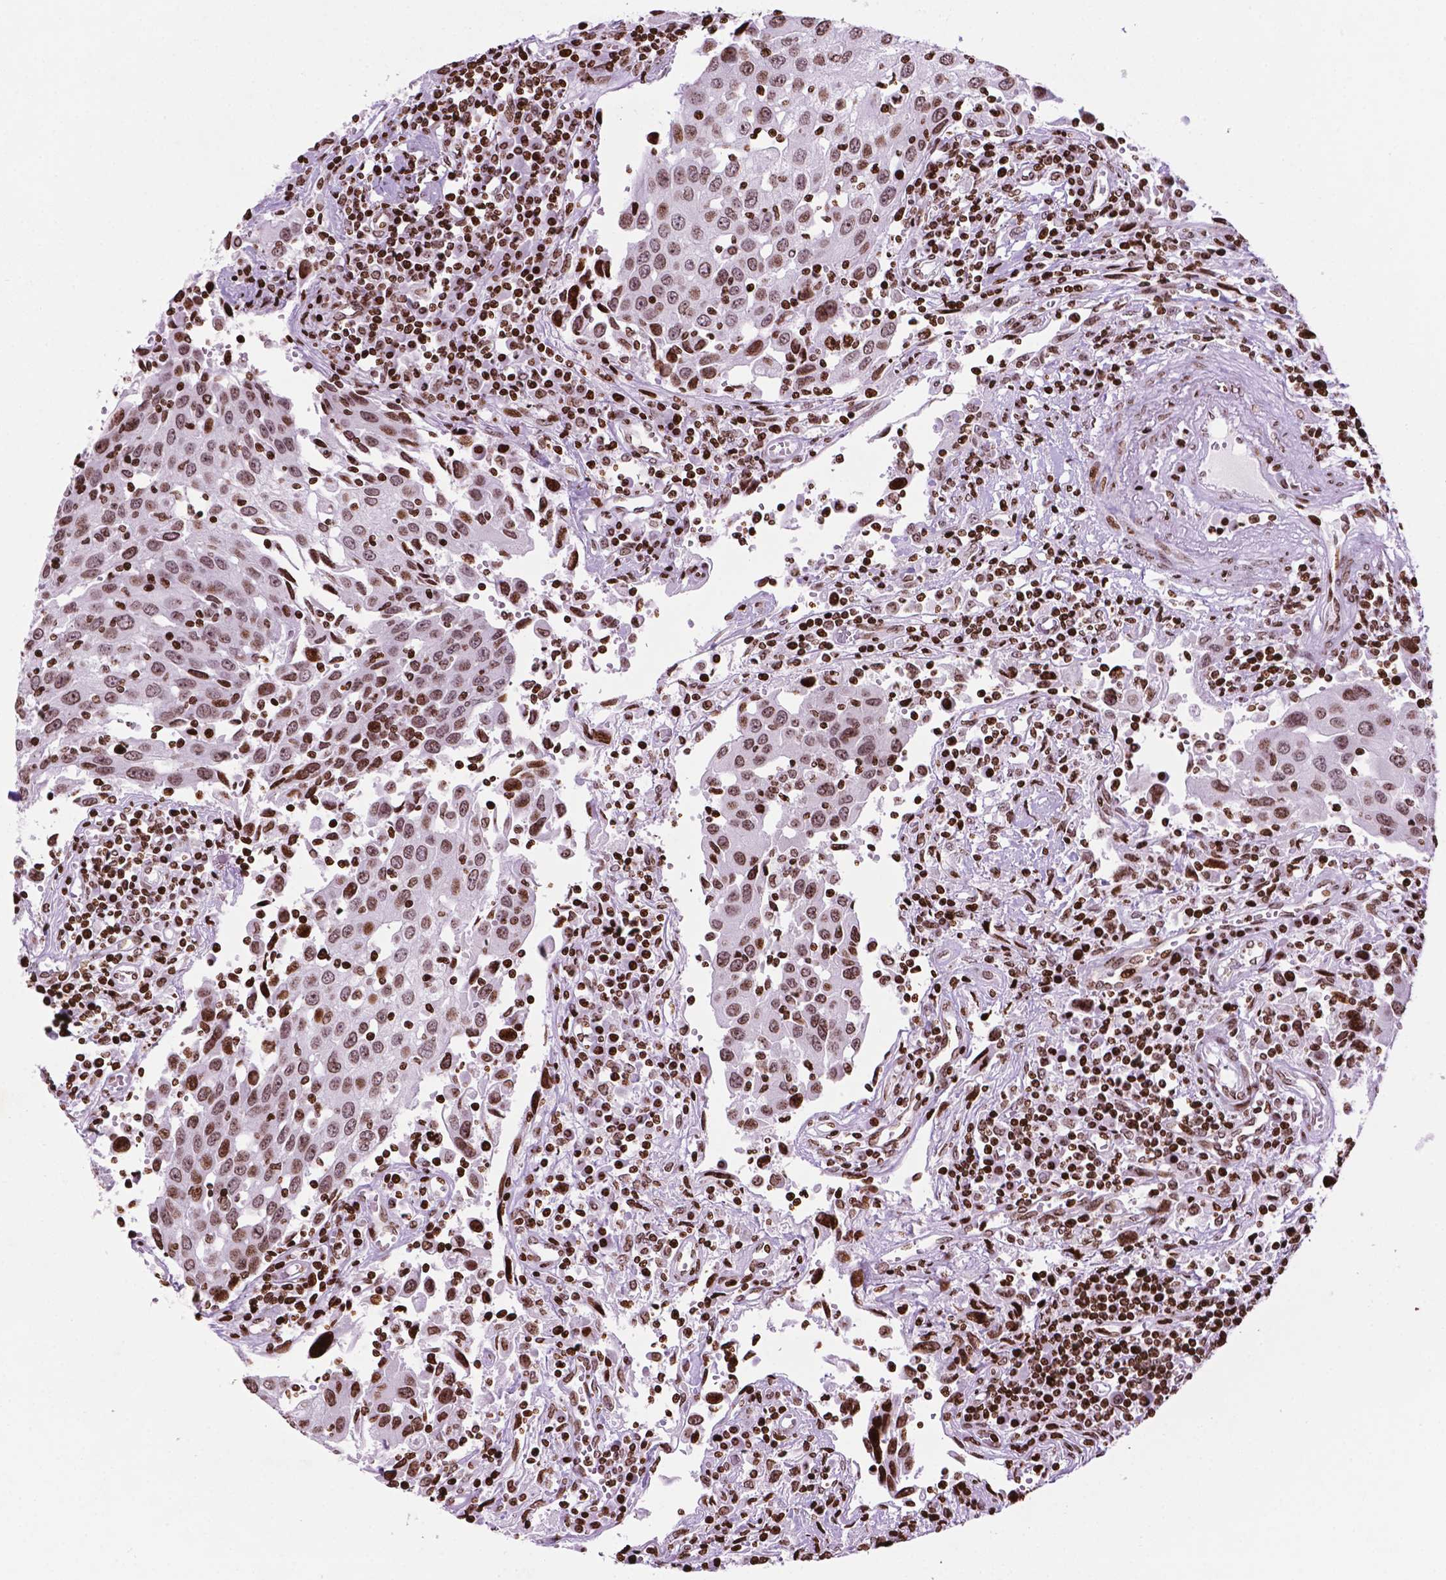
{"staining": {"intensity": "moderate", "quantity": ">75%", "location": "nuclear"}, "tissue": "urothelial cancer", "cell_type": "Tumor cells", "image_type": "cancer", "snomed": [{"axis": "morphology", "description": "Urothelial carcinoma, High grade"}, {"axis": "topography", "description": "Urinary bladder"}], "caption": "IHC (DAB) staining of urothelial carcinoma (high-grade) displays moderate nuclear protein staining in about >75% of tumor cells.", "gene": "TMEM250", "patient": {"sex": "female", "age": 85}}